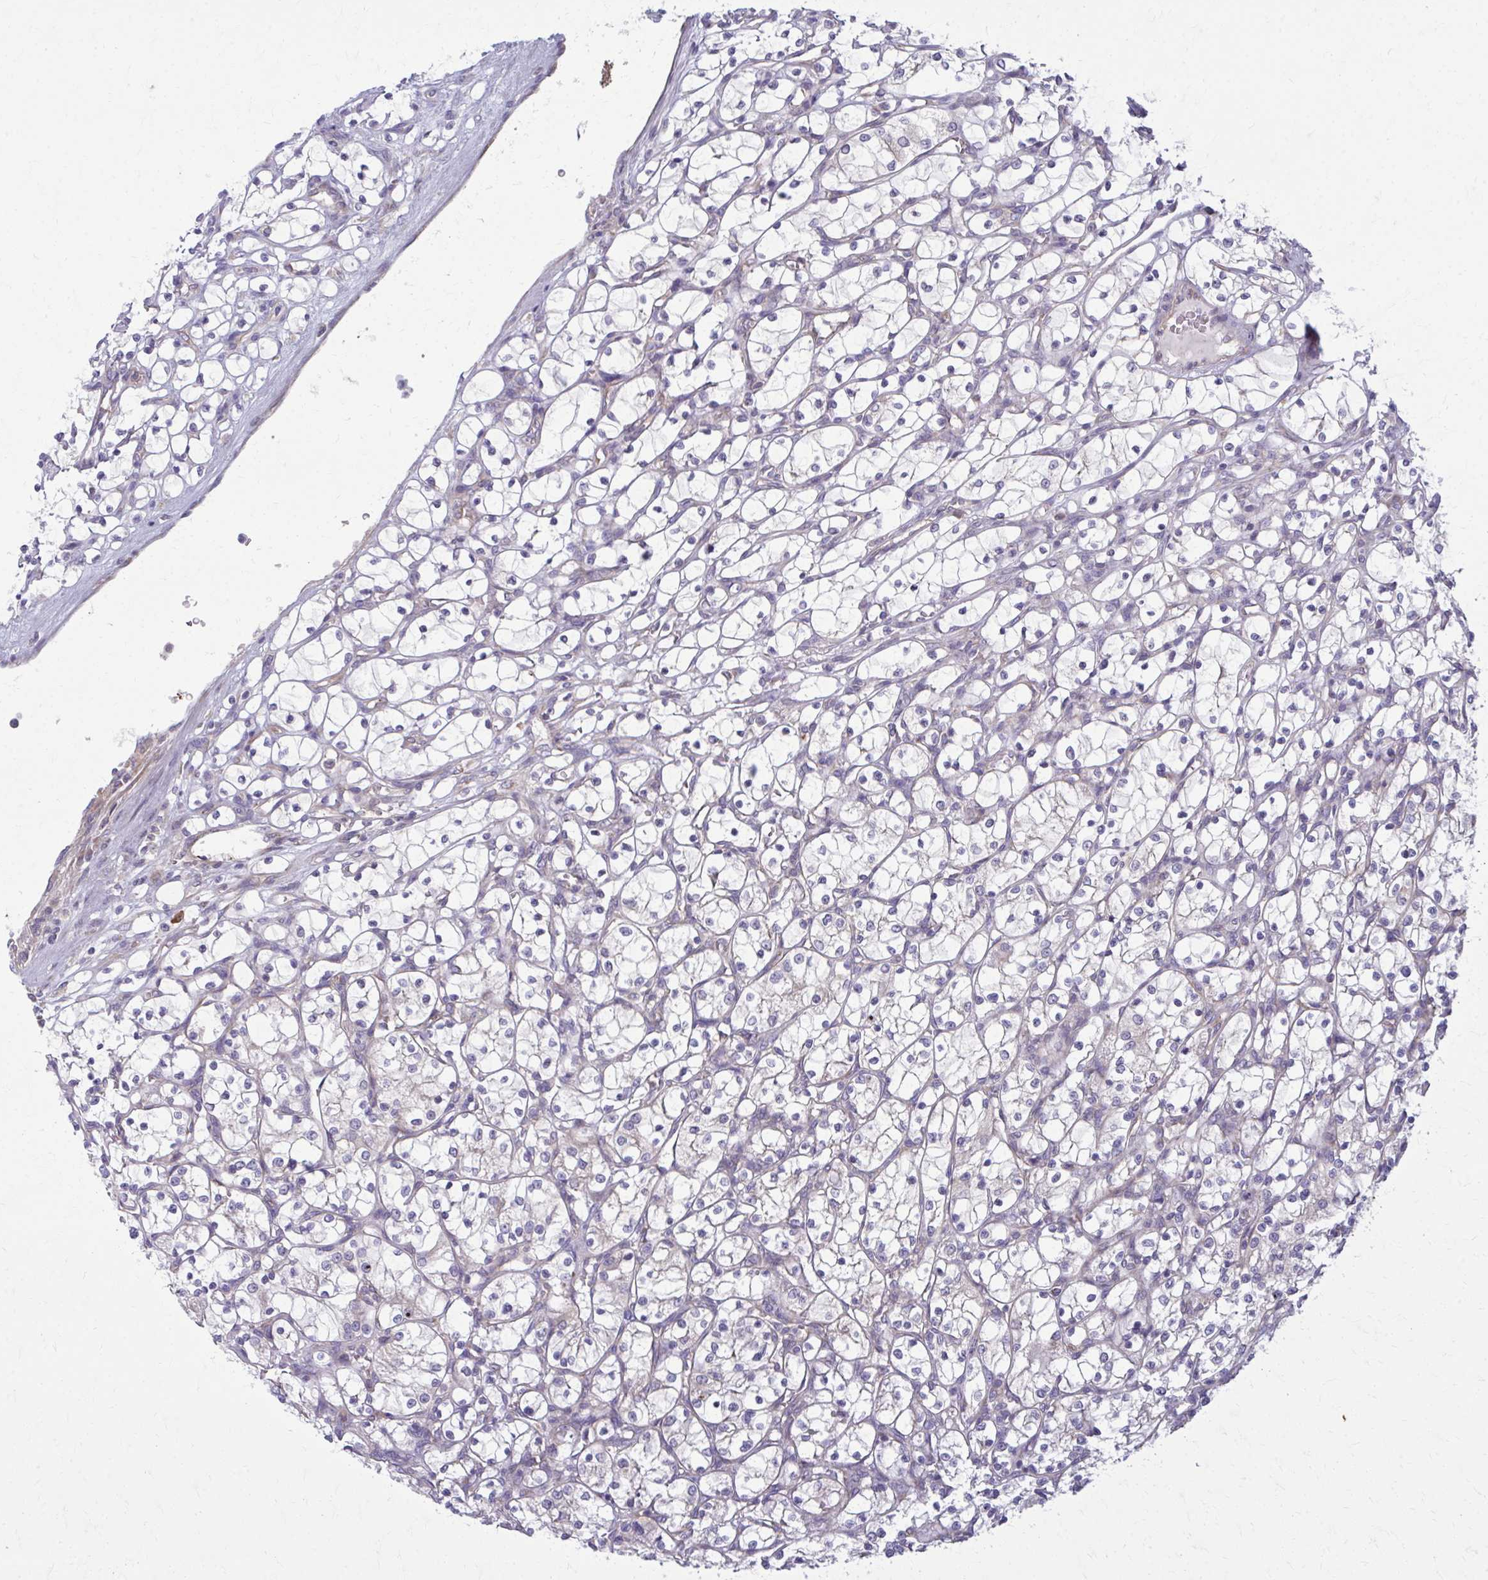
{"staining": {"intensity": "negative", "quantity": "none", "location": "none"}, "tissue": "renal cancer", "cell_type": "Tumor cells", "image_type": "cancer", "snomed": [{"axis": "morphology", "description": "Adenocarcinoma, NOS"}, {"axis": "topography", "description": "Kidney"}], "caption": "High magnification brightfield microscopy of renal adenocarcinoma stained with DAB (3,3'-diaminobenzidine) (brown) and counterstained with hematoxylin (blue): tumor cells show no significant staining.", "gene": "CEMP1", "patient": {"sex": "female", "age": 69}}